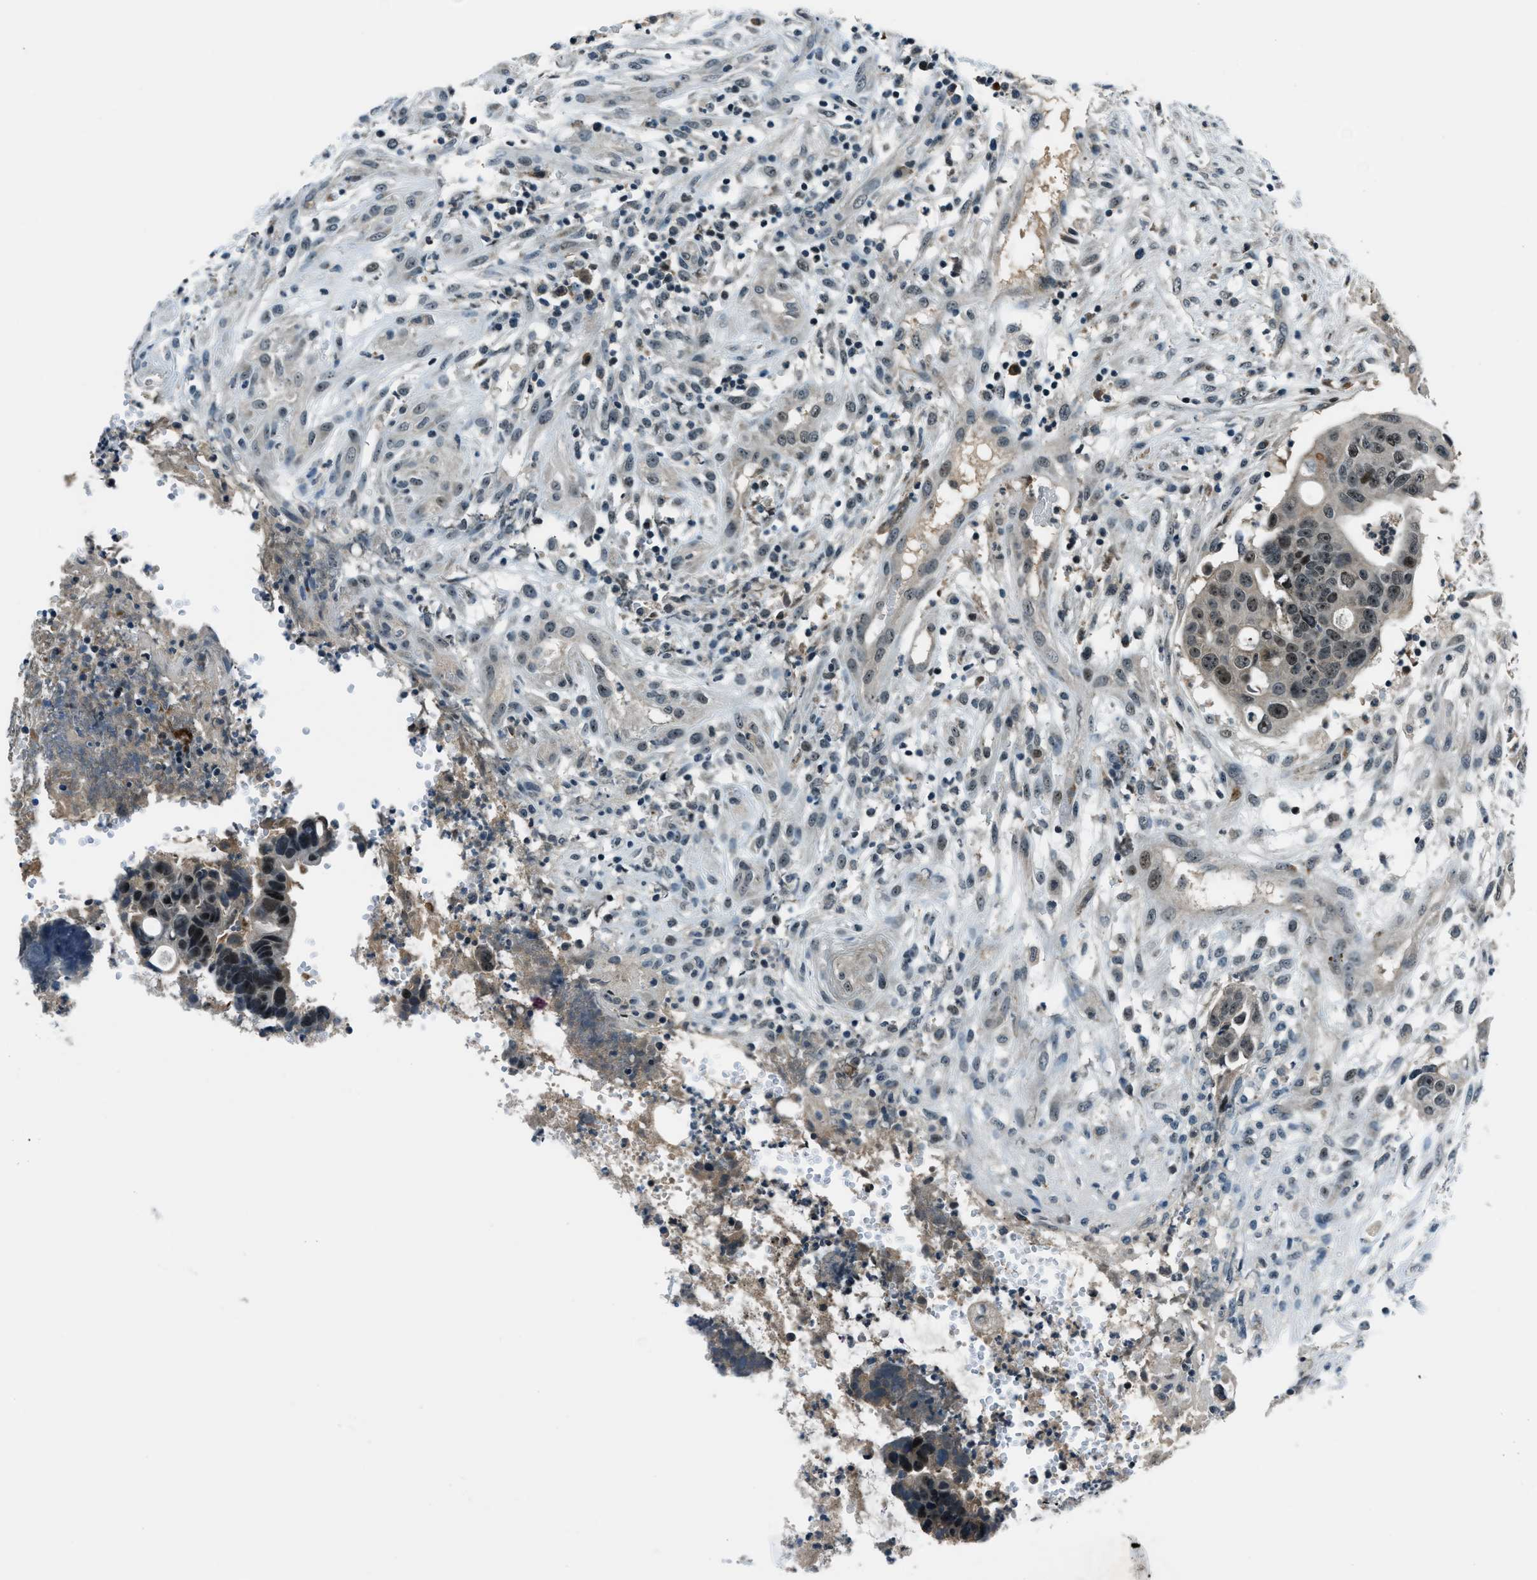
{"staining": {"intensity": "moderate", "quantity": "<25%", "location": "nuclear"}, "tissue": "colorectal cancer", "cell_type": "Tumor cells", "image_type": "cancer", "snomed": [{"axis": "morphology", "description": "Adenocarcinoma, NOS"}, {"axis": "topography", "description": "Colon"}], "caption": "Protein expression analysis of human colorectal cancer (adenocarcinoma) reveals moderate nuclear positivity in approximately <25% of tumor cells.", "gene": "ACTL9", "patient": {"sex": "female", "age": 57}}